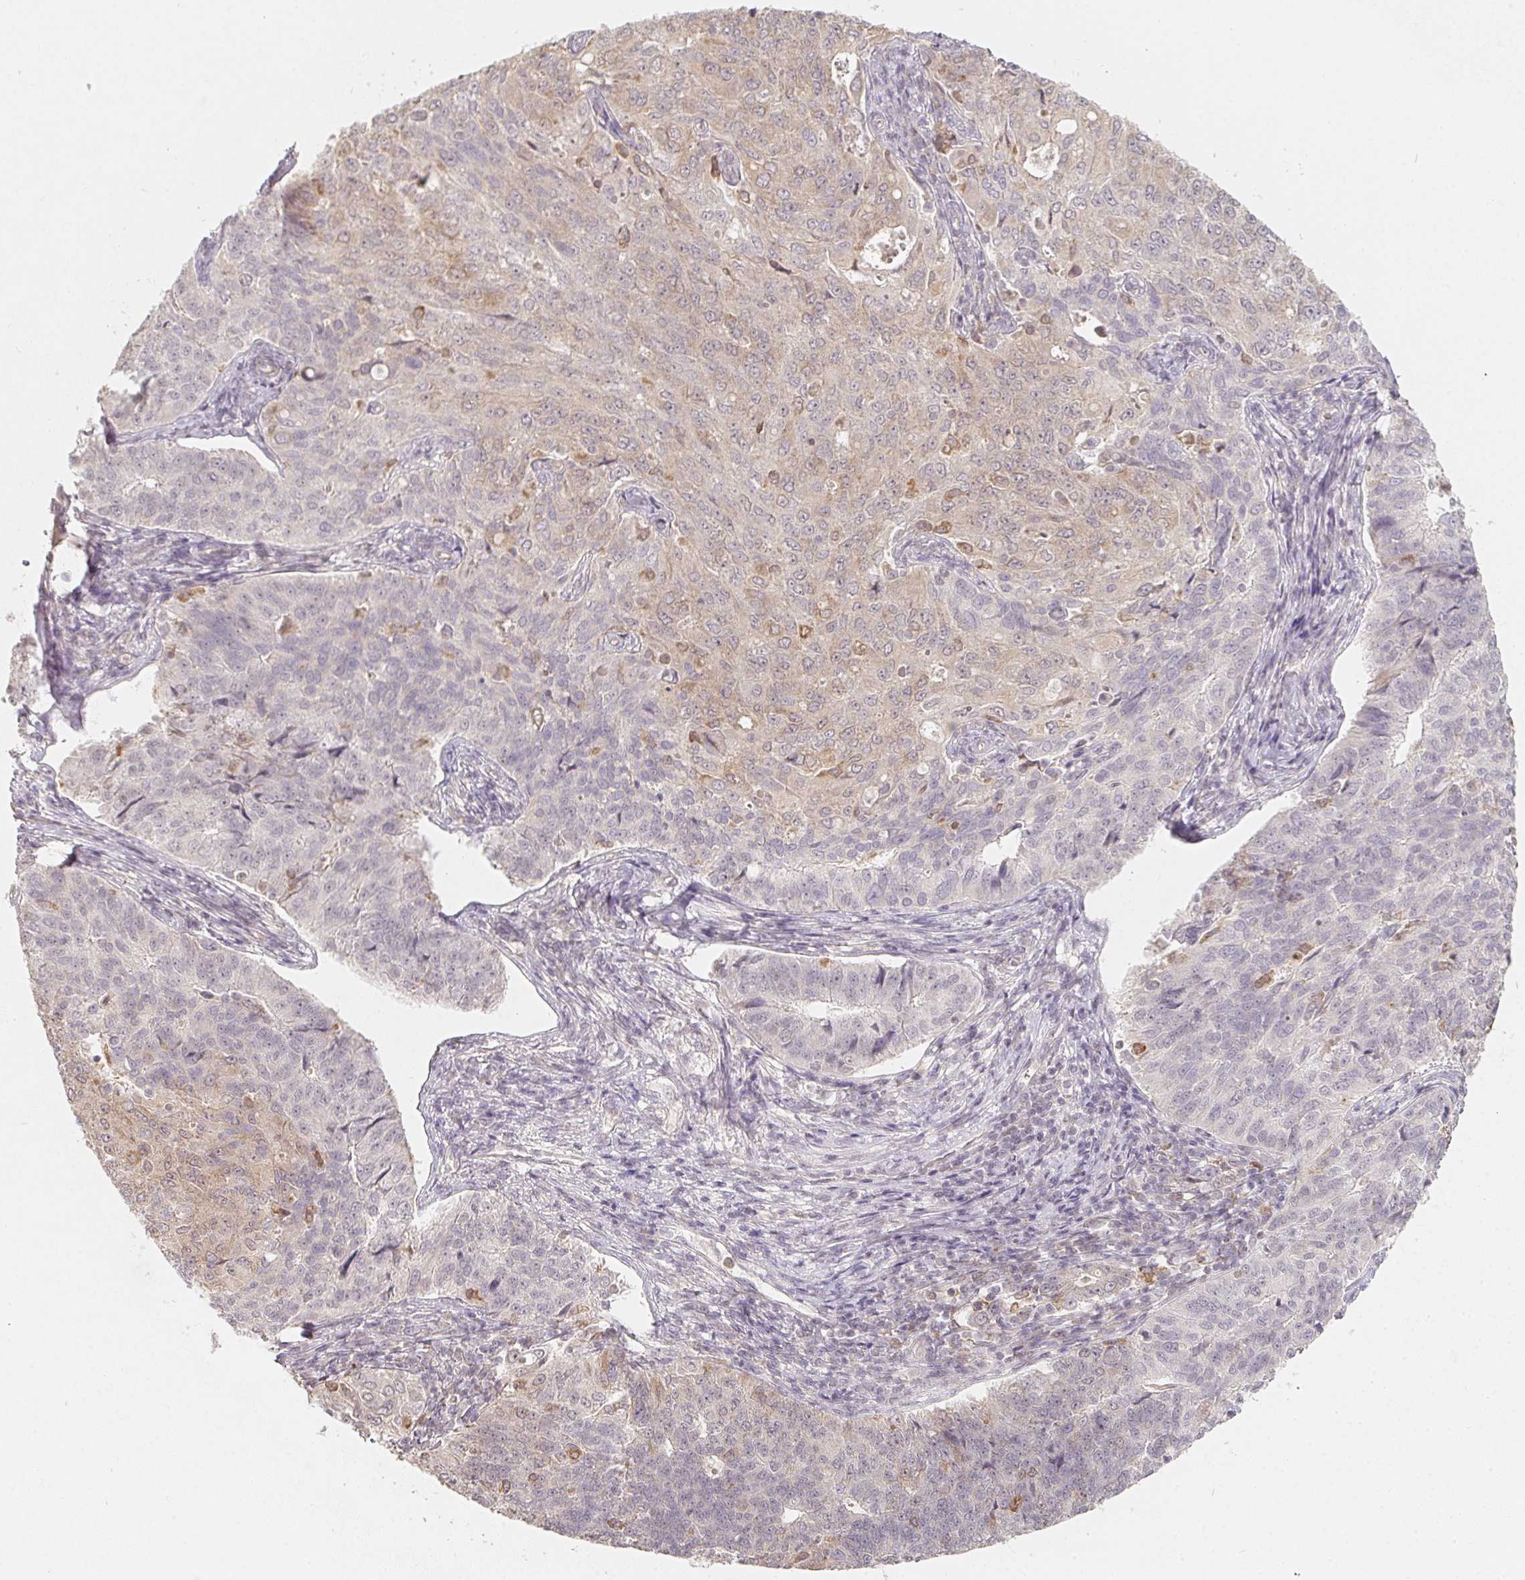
{"staining": {"intensity": "weak", "quantity": "<25%", "location": "cytoplasmic/membranous,nuclear"}, "tissue": "endometrial cancer", "cell_type": "Tumor cells", "image_type": "cancer", "snomed": [{"axis": "morphology", "description": "Adenocarcinoma, NOS"}, {"axis": "topography", "description": "Endometrium"}], "caption": "Immunohistochemistry of human endometrial adenocarcinoma demonstrates no positivity in tumor cells.", "gene": "SOAT1", "patient": {"sex": "female", "age": 43}}